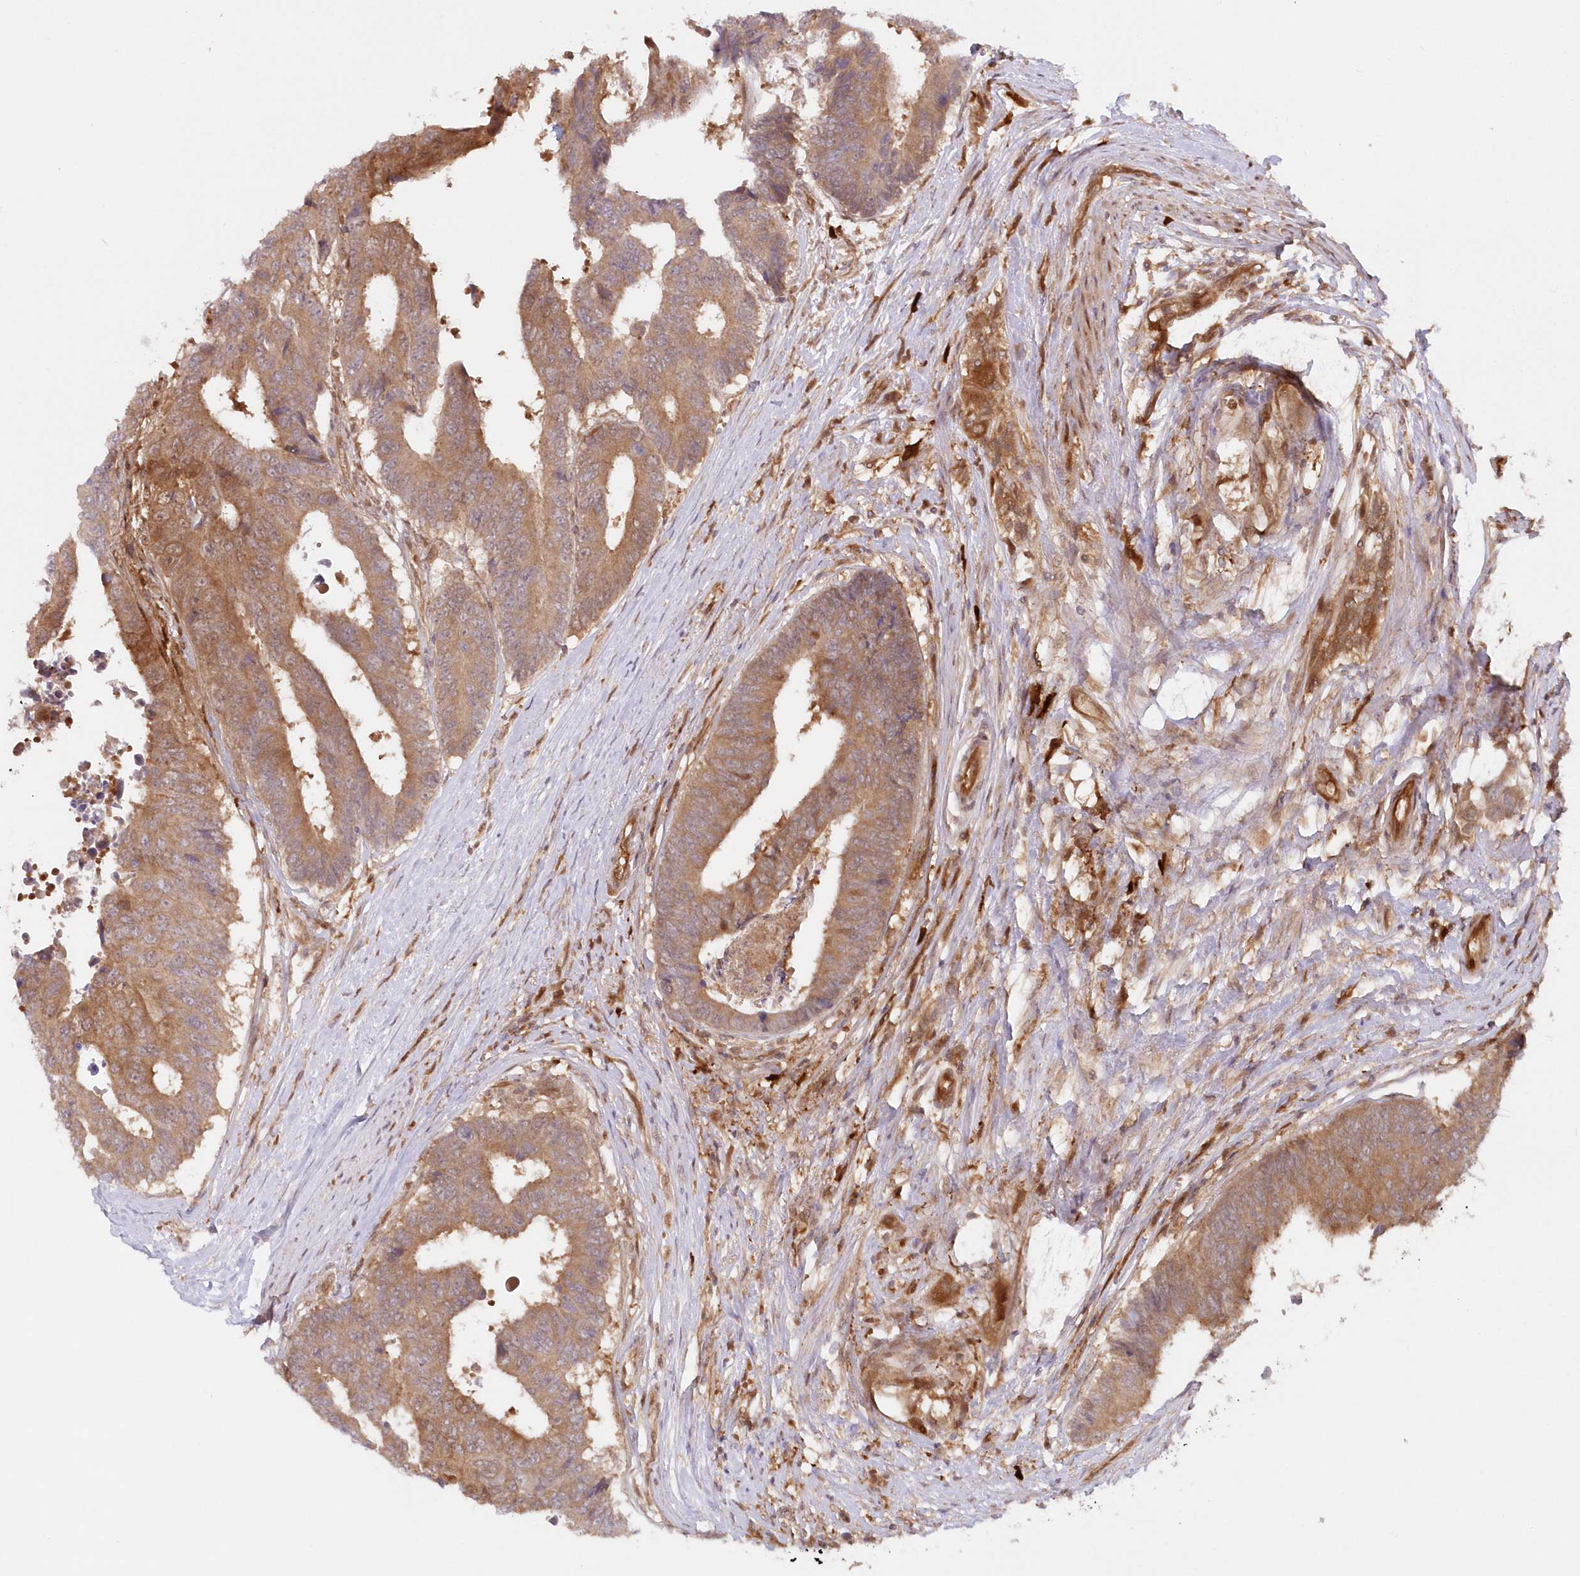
{"staining": {"intensity": "moderate", "quantity": ">75%", "location": "cytoplasmic/membranous"}, "tissue": "colorectal cancer", "cell_type": "Tumor cells", "image_type": "cancer", "snomed": [{"axis": "morphology", "description": "Adenocarcinoma, NOS"}, {"axis": "topography", "description": "Rectum"}], "caption": "A brown stain highlights moderate cytoplasmic/membranous expression of a protein in human colorectal cancer tumor cells. (brown staining indicates protein expression, while blue staining denotes nuclei).", "gene": "GBE1", "patient": {"sex": "male", "age": 84}}